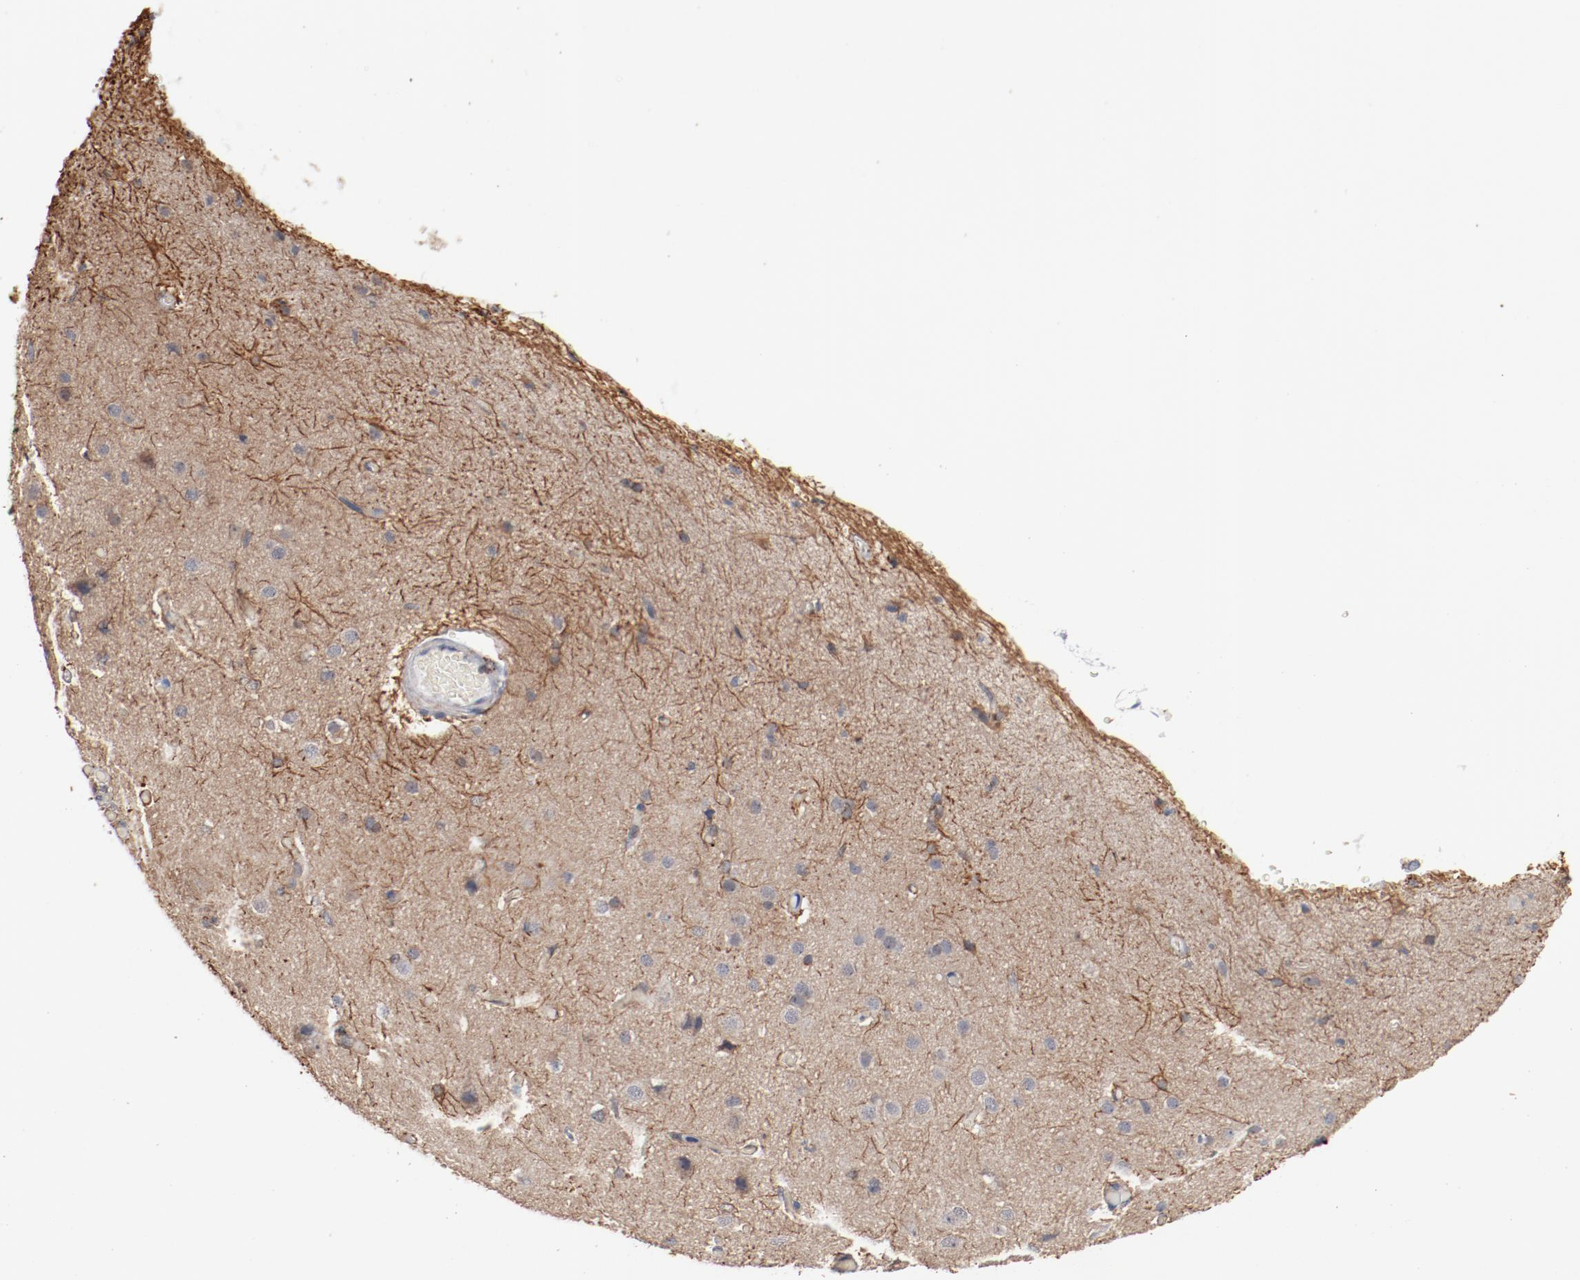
{"staining": {"intensity": "negative", "quantity": "none", "location": "none"}, "tissue": "cerebral cortex", "cell_type": "Endothelial cells", "image_type": "normal", "snomed": [{"axis": "morphology", "description": "Normal tissue, NOS"}, {"axis": "morphology", "description": "Glioma, malignant, High grade"}, {"axis": "topography", "description": "Cerebral cortex"}], "caption": "IHC of normal cerebral cortex demonstrates no positivity in endothelial cells. (Brightfield microscopy of DAB (3,3'-diaminobenzidine) immunohistochemistry at high magnification).", "gene": "ERICH1", "patient": {"sex": "male", "age": 77}}